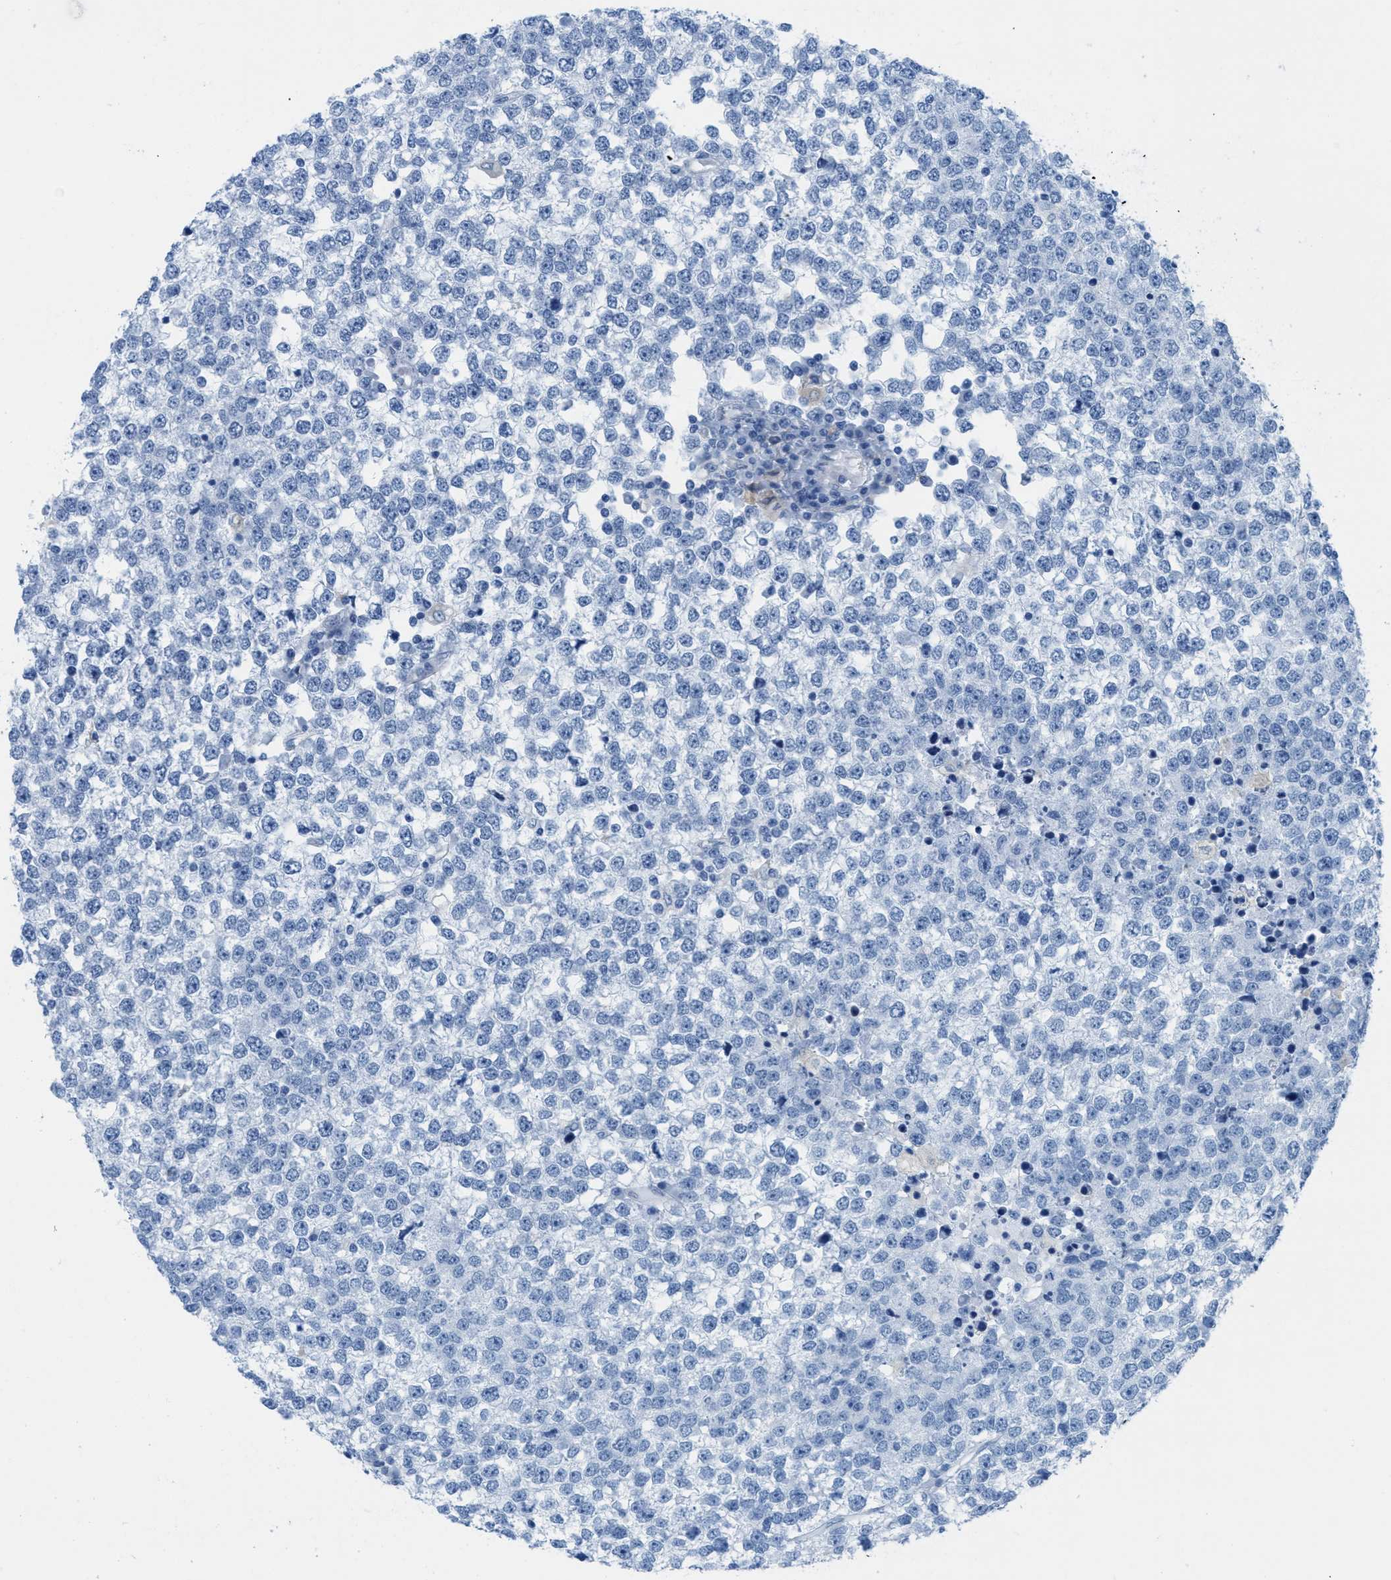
{"staining": {"intensity": "negative", "quantity": "none", "location": "none"}, "tissue": "testis cancer", "cell_type": "Tumor cells", "image_type": "cancer", "snomed": [{"axis": "morphology", "description": "Seminoma, NOS"}, {"axis": "topography", "description": "Testis"}], "caption": "The micrograph exhibits no significant staining in tumor cells of testis cancer.", "gene": "ASGR1", "patient": {"sex": "male", "age": 65}}